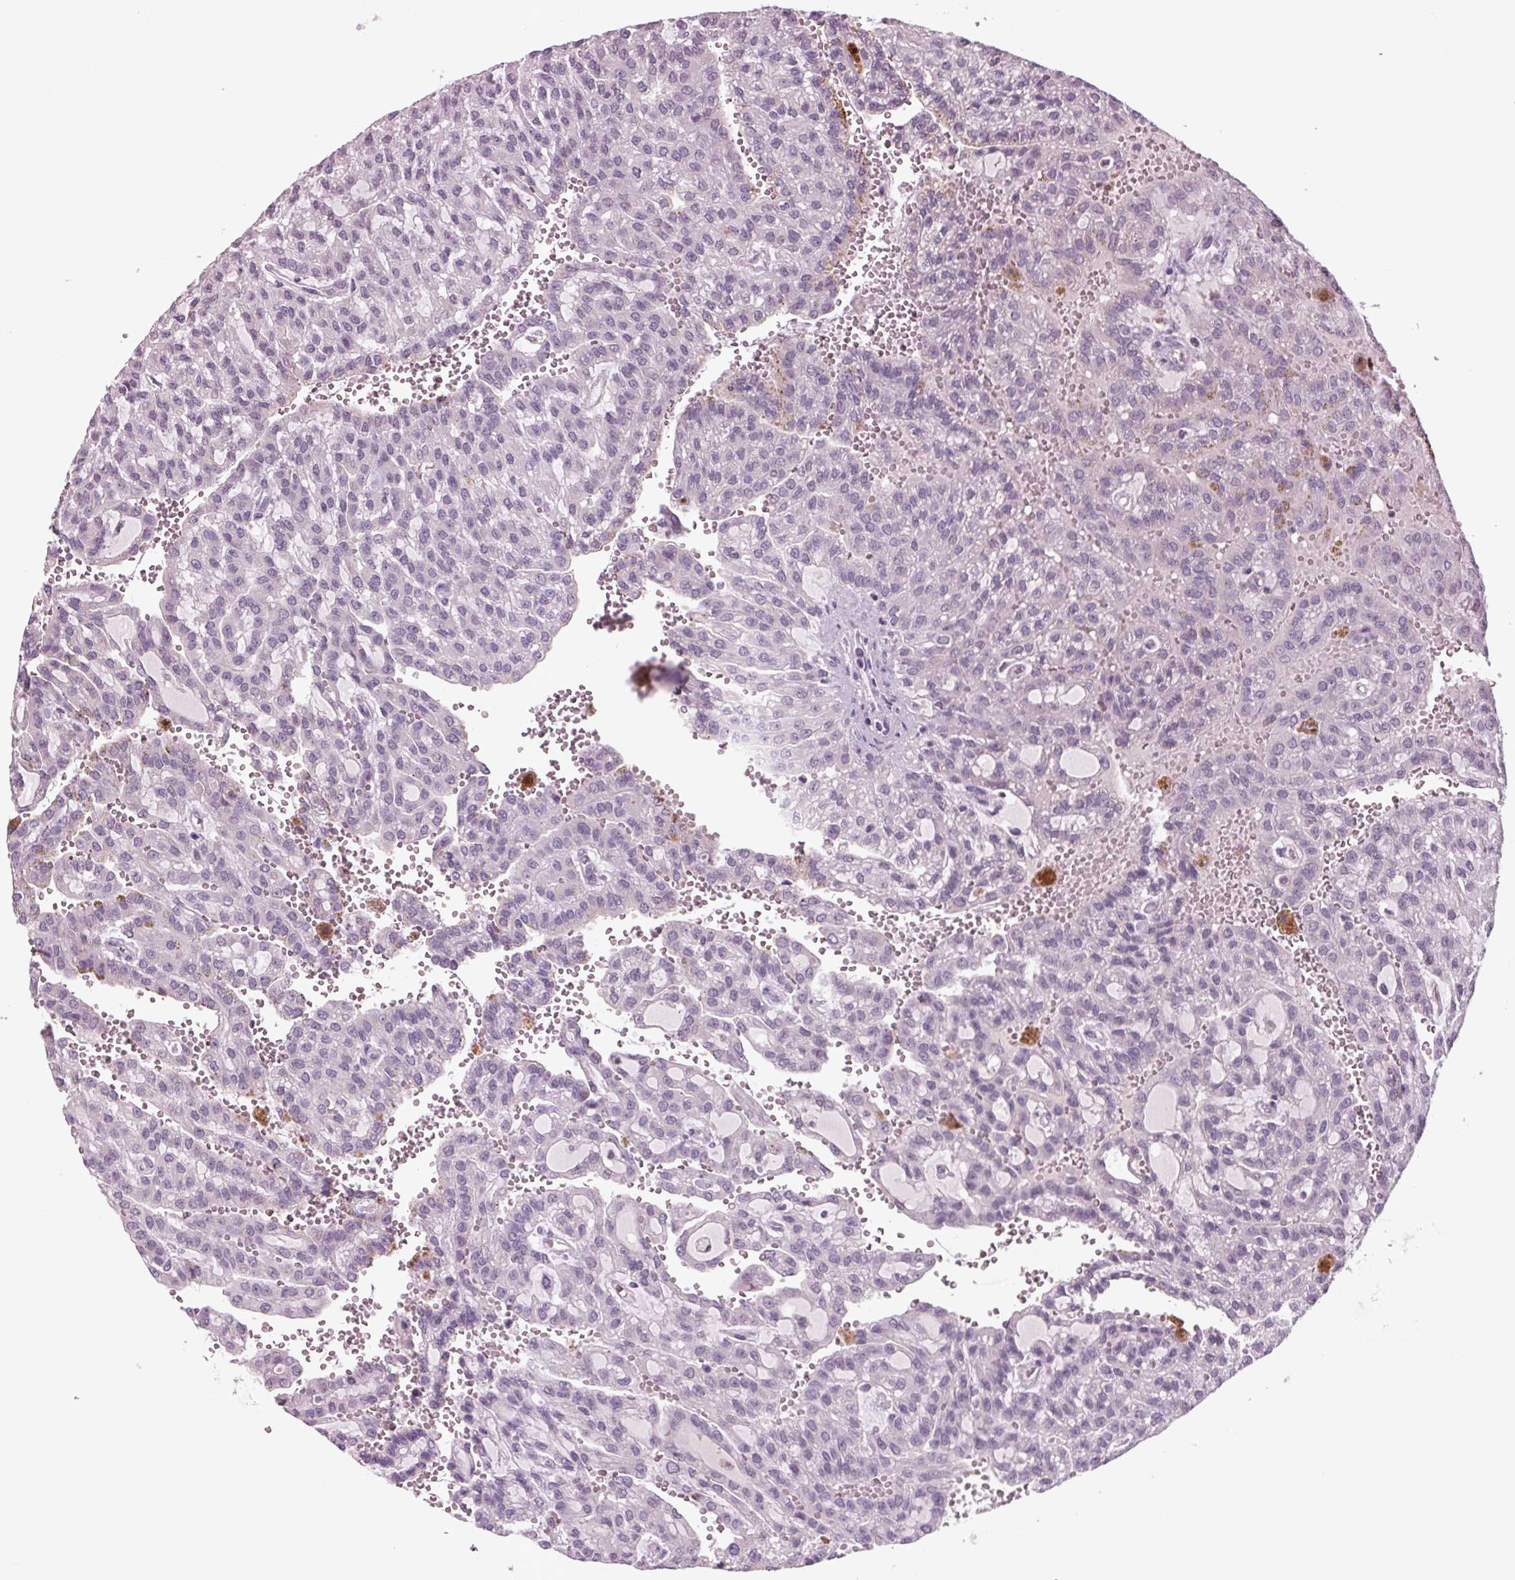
{"staining": {"intensity": "negative", "quantity": "none", "location": "none"}, "tissue": "renal cancer", "cell_type": "Tumor cells", "image_type": "cancer", "snomed": [{"axis": "morphology", "description": "Adenocarcinoma, NOS"}, {"axis": "topography", "description": "Kidney"}], "caption": "This is a micrograph of IHC staining of renal adenocarcinoma, which shows no staining in tumor cells.", "gene": "BHLHE22", "patient": {"sex": "male", "age": 63}}